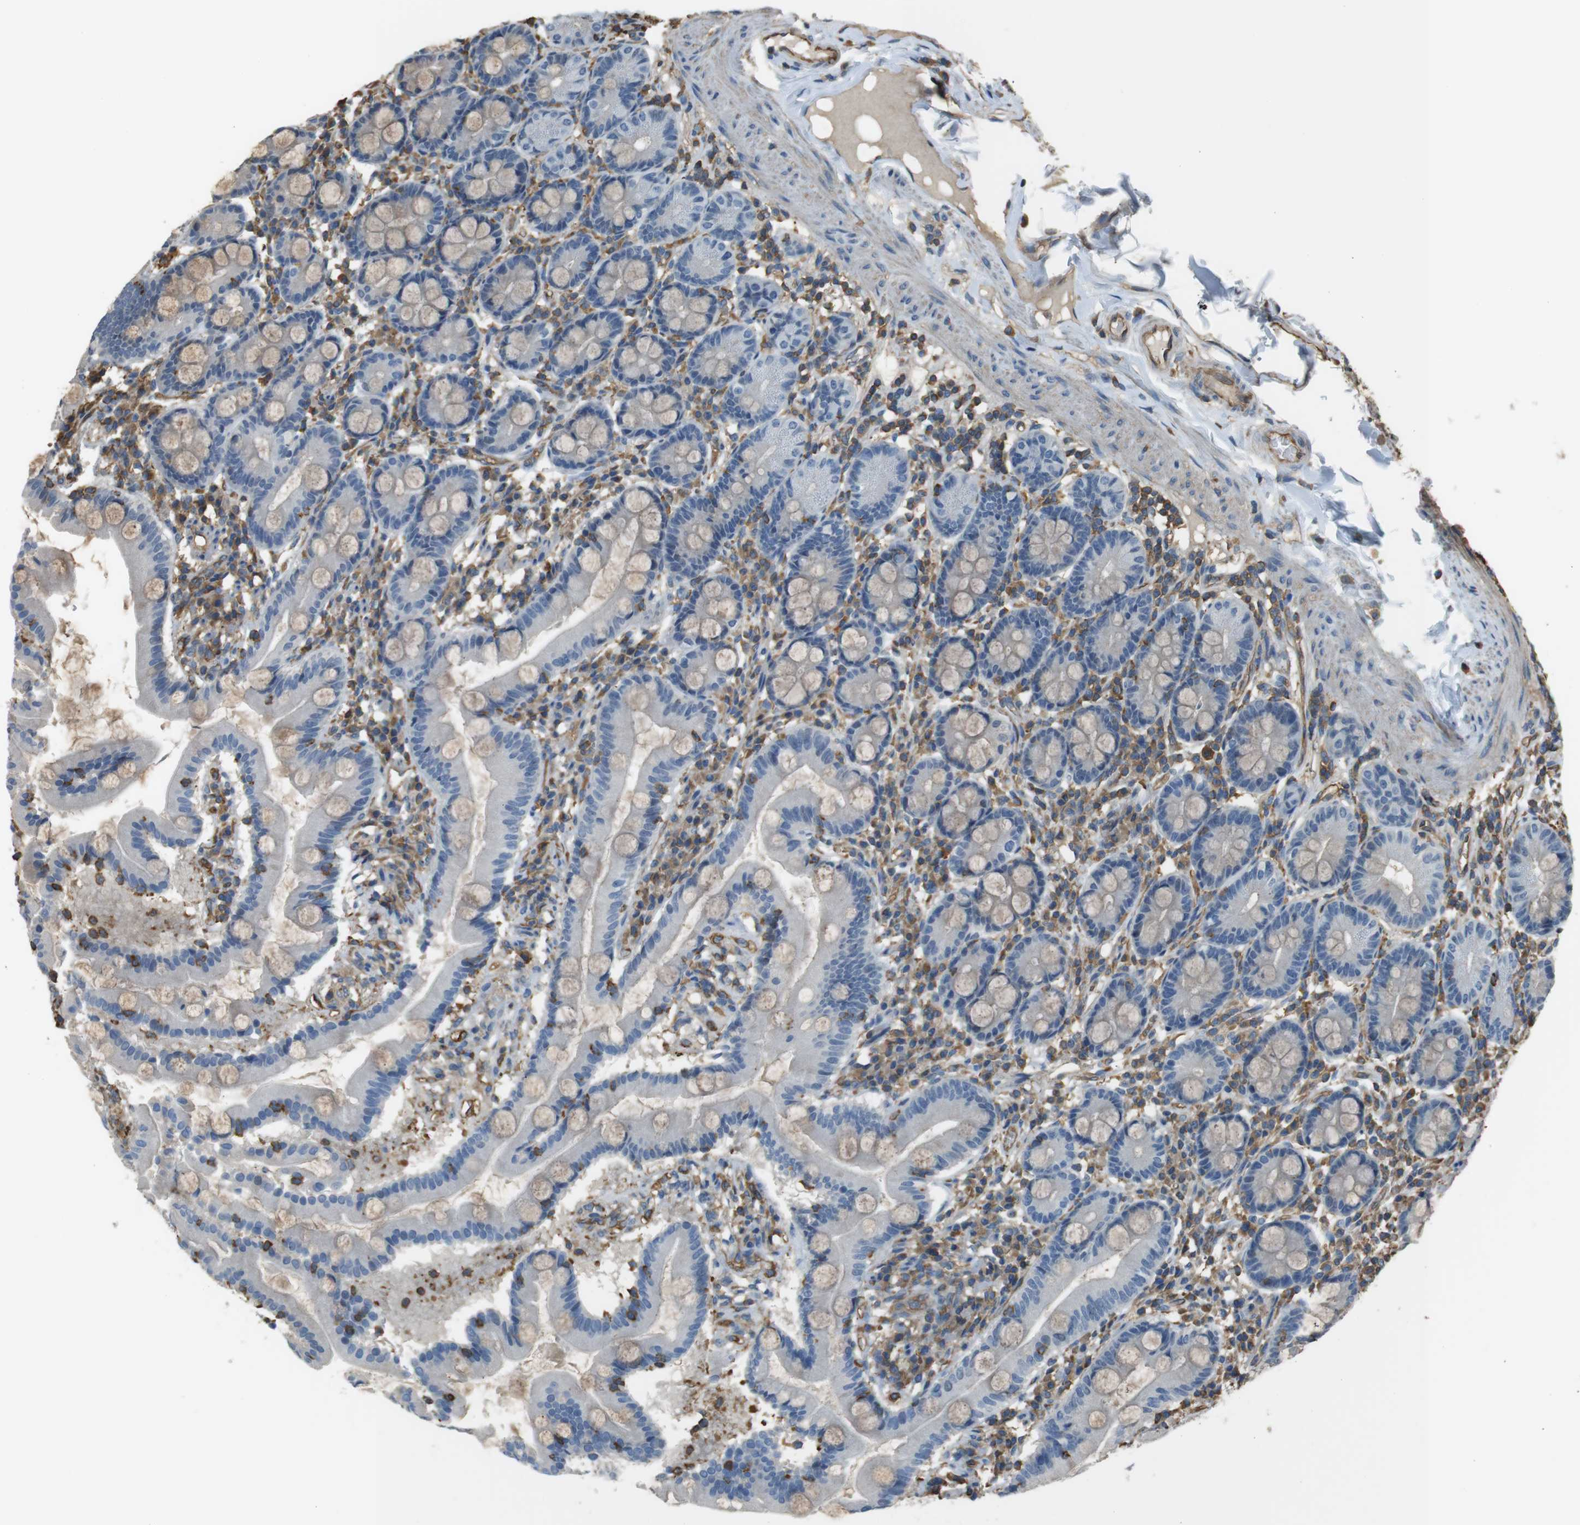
{"staining": {"intensity": "weak", "quantity": "<25%", "location": "cytoplasmic/membranous"}, "tissue": "duodenum", "cell_type": "Glandular cells", "image_type": "normal", "snomed": [{"axis": "morphology", "description": "Normal tissue, NOS"}, {"axis": "topography", "description": "Duodenum"}], "caption": "The micrograph exhibits no staining of glandular cells in unremarkable duodenum.", "gene": "FCAR", "patient": {"sex": "male", "age": 50}}